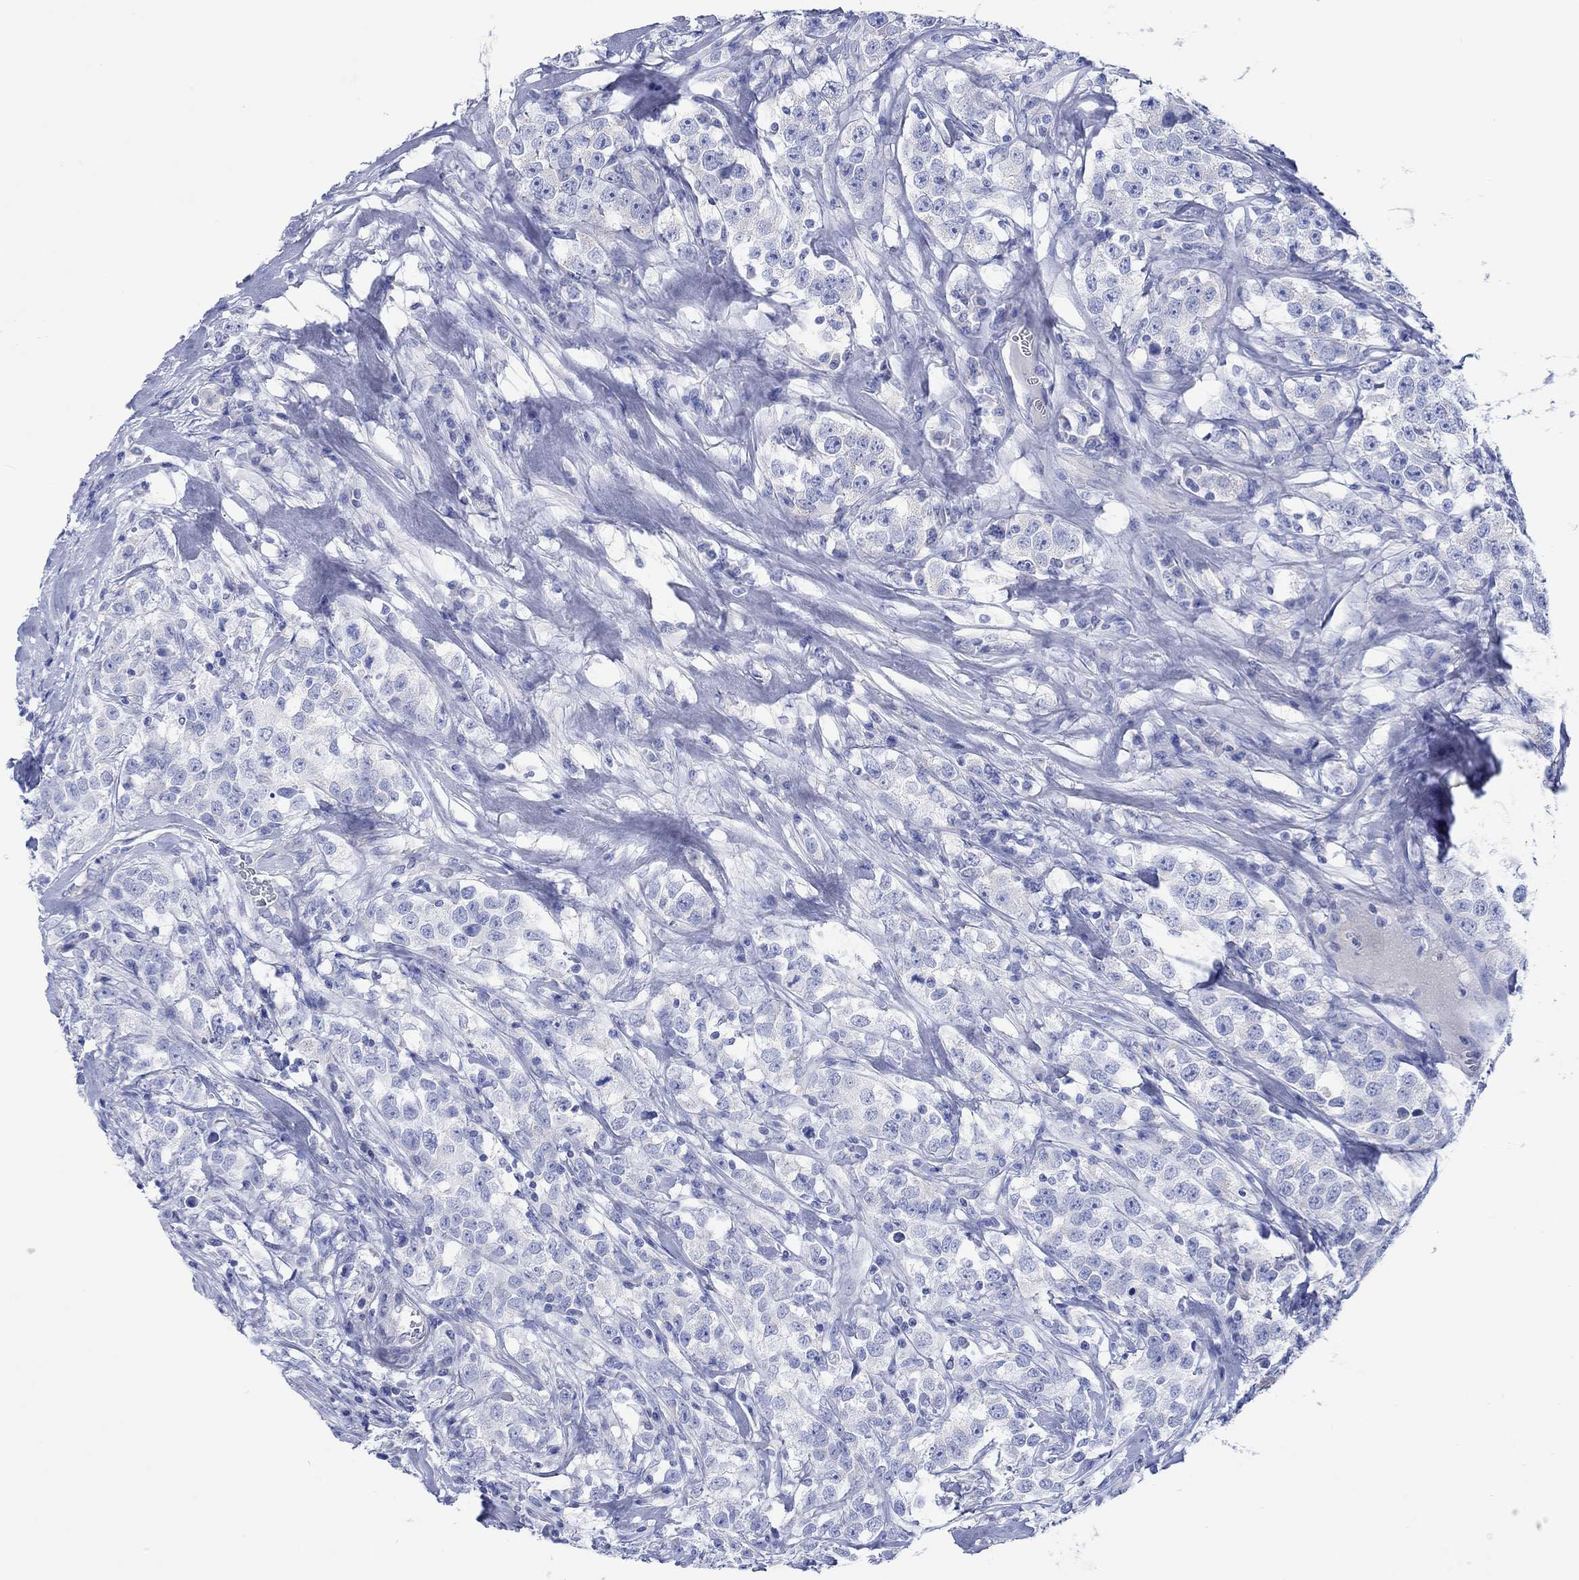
{"staining": {"intensity": "negative", "quantity": "none", "location": "none"}, "tissue": "testis cancer", "cell_type": "Tumor cells", "image_type": "cancer", "snomed": [{"axis": "morphology", "description": "Seminoma, NOS"}, {"axis": "topography", "description": "Testis"}], "caption": "Micrograph shows no significant protein staining in tumor cells of seminoma (testis).", "gene": "CPLX2", "patient": {"sex": "male", "age": 59}}